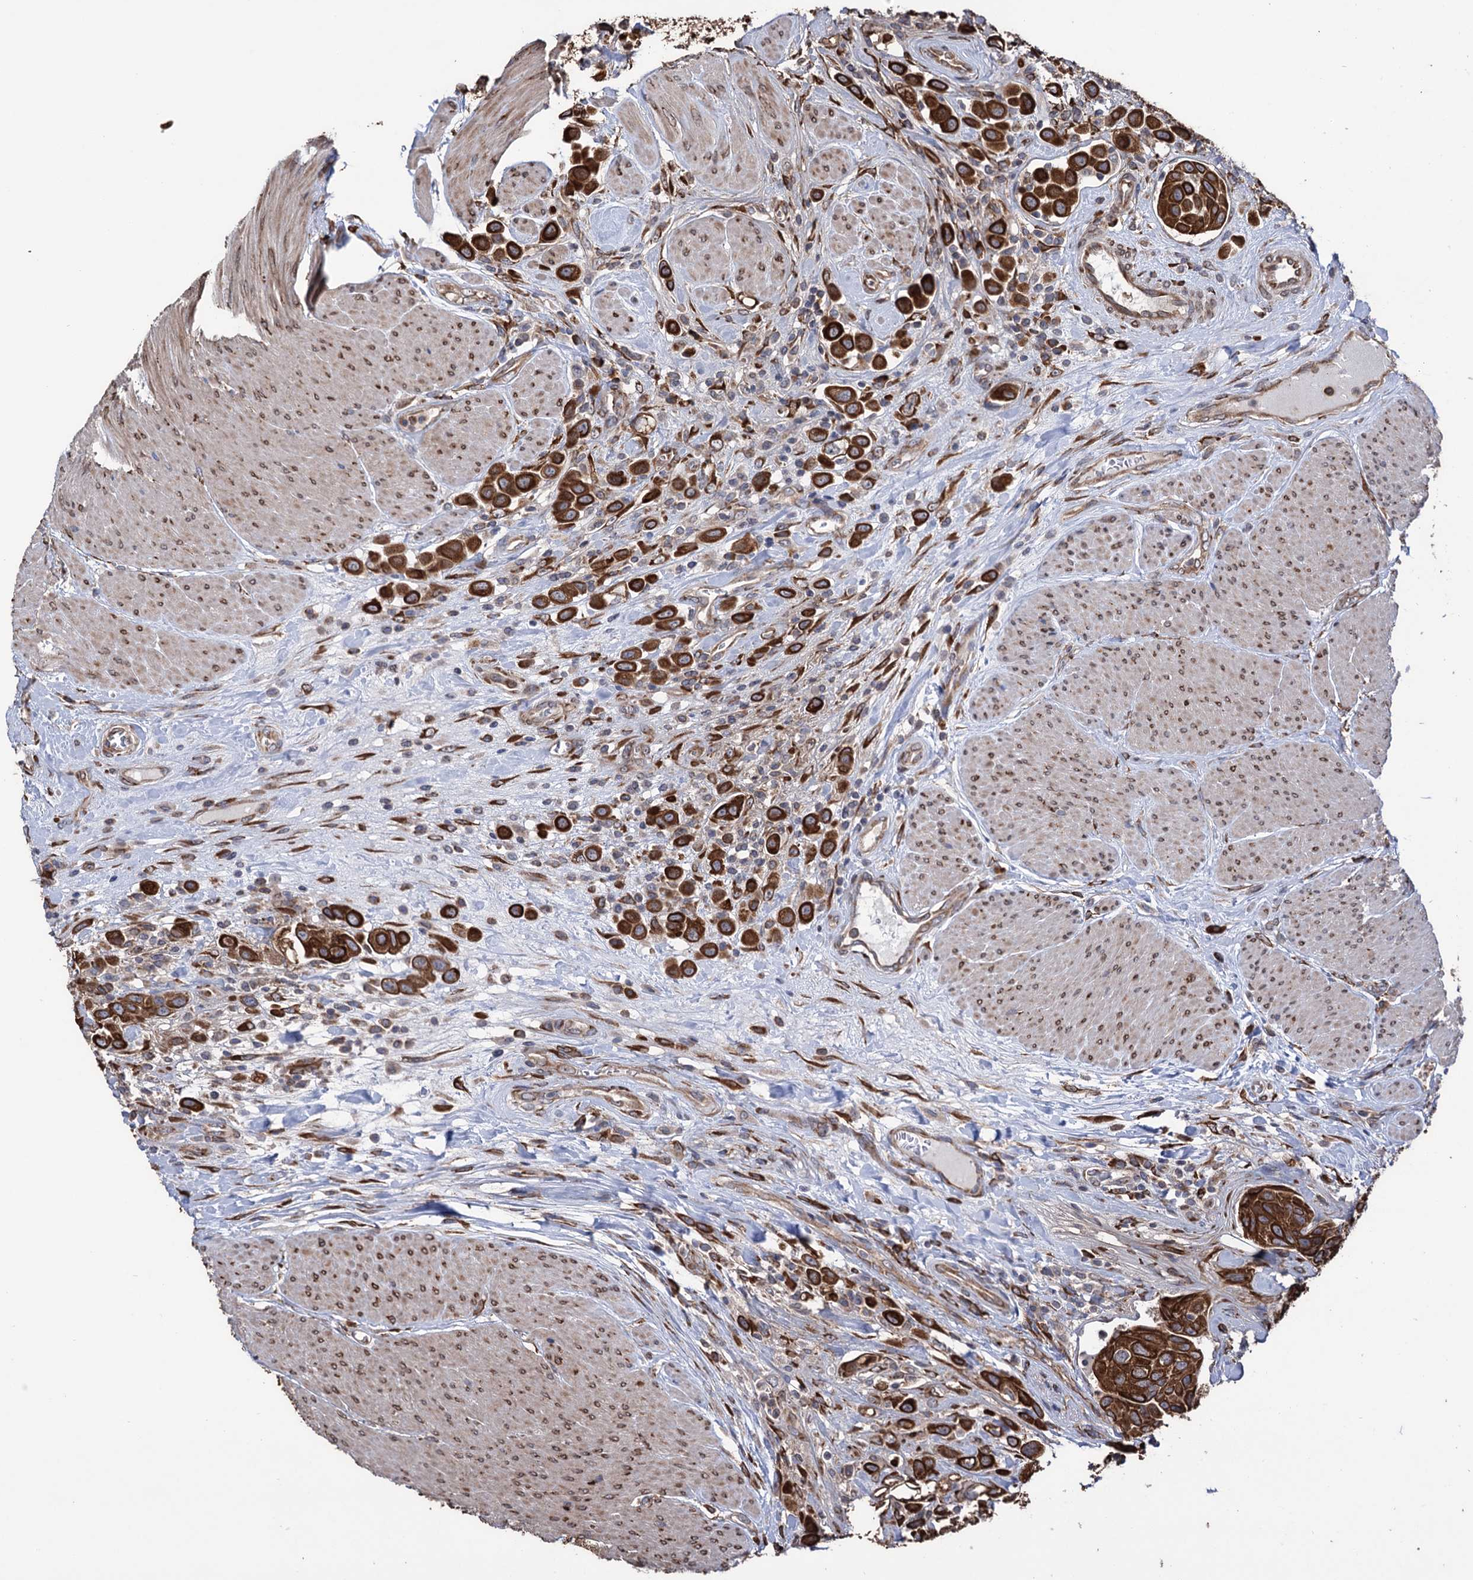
{"staining": {"intensity": "strong", "quantity": ">75%", "location": "cytoplasmic/membranous"}, "tissue": "urothelial cancer", "cell_type": "Tumor cells", "image_type": "cancer", "snomed": [{"axis": "morphology", "description": "Urothelial carcinoma, High grade"}, {"axis": "topography", "description": "Urinary bladder"}], "caption": "An immunohistochemistry (IHC) photomicrograph of tumor tissue is shown. Protein staining in brown highlights strong cytoplasmic/membranous positivity in urothelial carcinoma (high-grade) within tumor cells.", "gene": "CDAN1", "patient": {"sex": "male", "age": 50}}